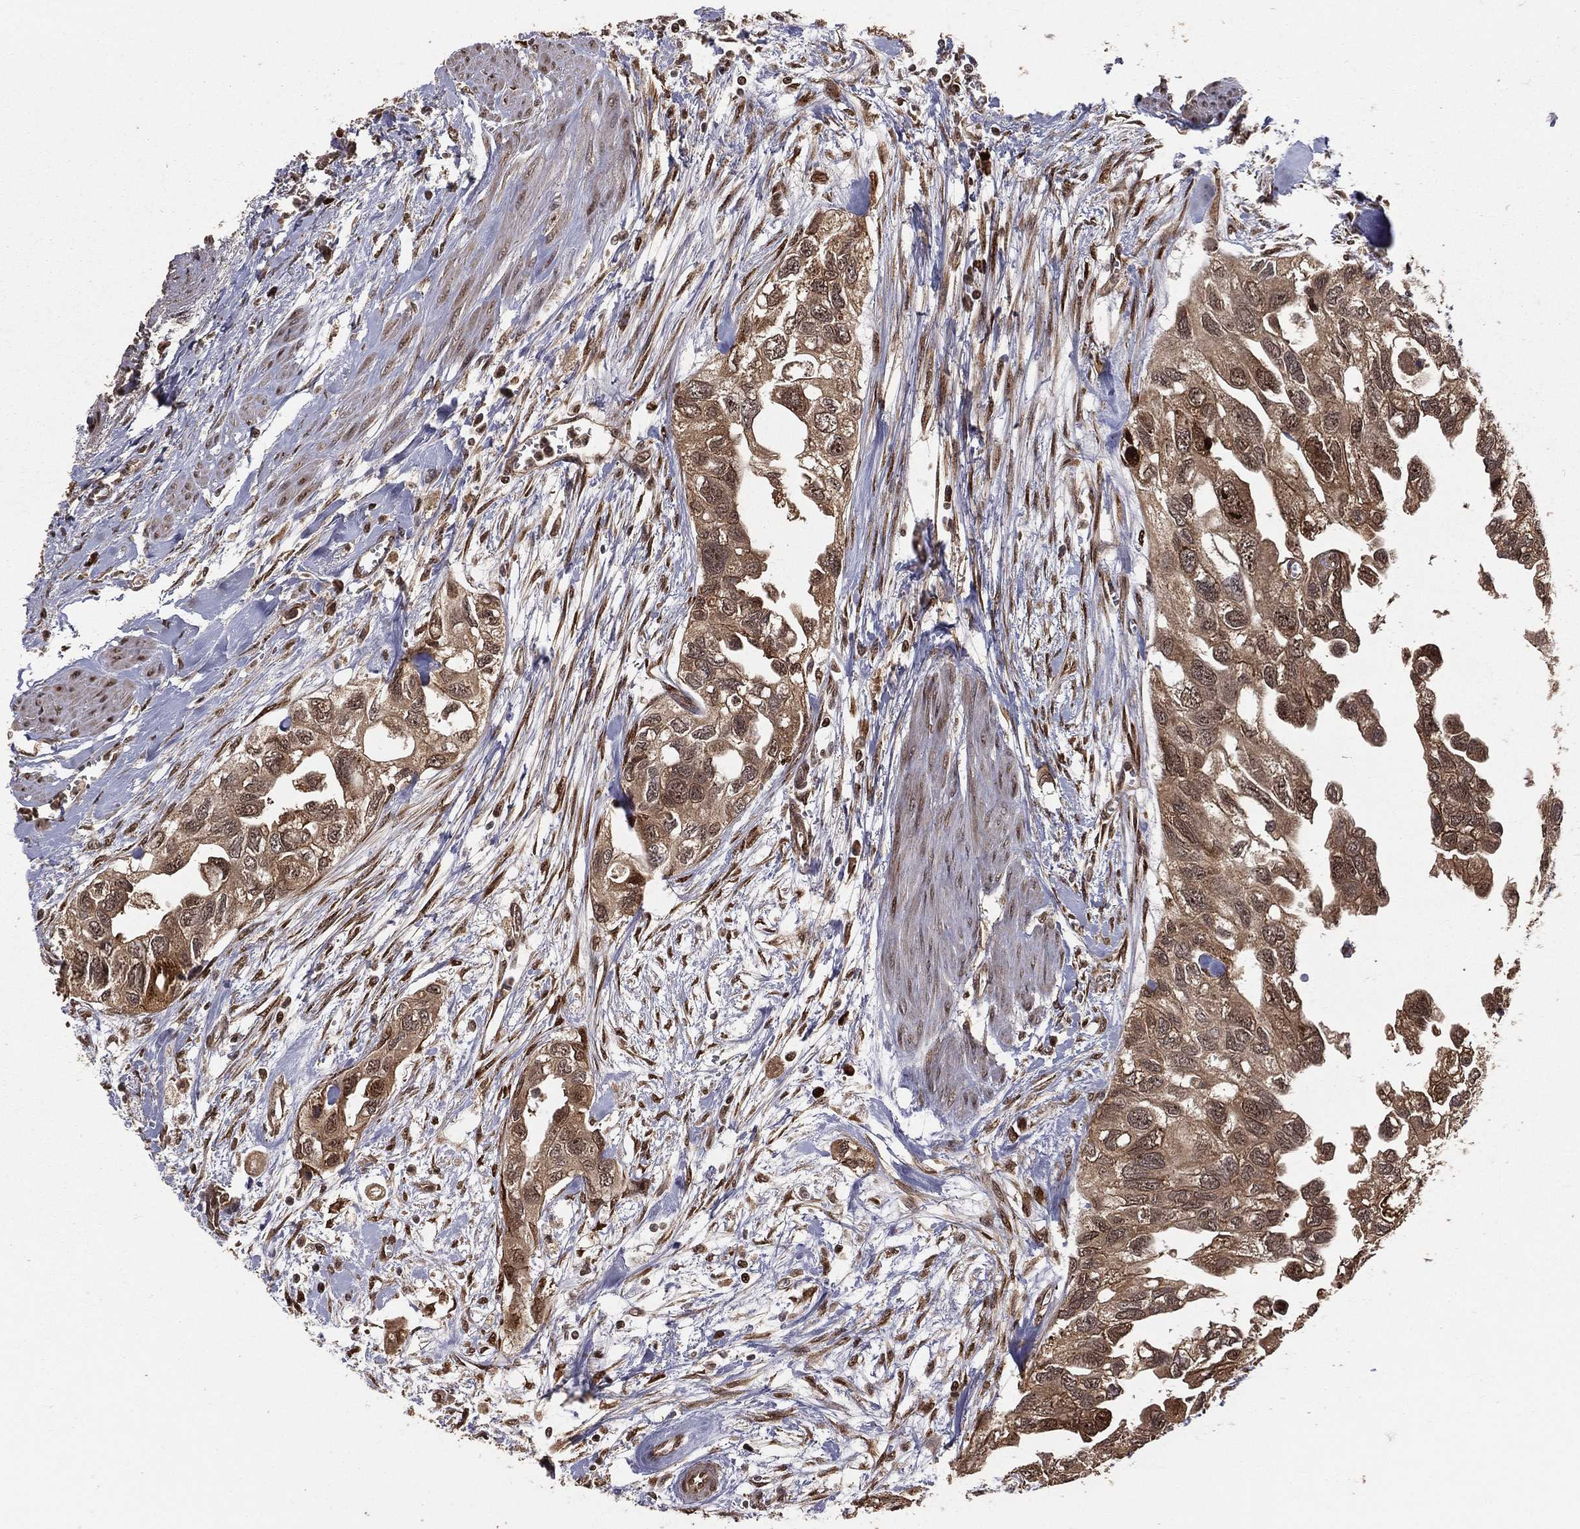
{"staining": {"intensity": "moderate", "quantity": "25%-75%", "location": "cytoplasmic/membranous,nuclear"}, "tissue": "urothelial cancer", "cell_type": "Tumor cells", "image_type": "cancer", "snomed": [{"axis": "morphology", "description": "Urothelial carcinoma, High grade"}, {"axis": "topography", "description": "Urinary bladder"}], "caption": "A brown stain highlights moderate cytoplasmic/membranous and nuclear positivity of a protein in human urothelial cancer tumor cells.", "gene": "MAPK1", "patient": {"sex": "male", "age": 59}}